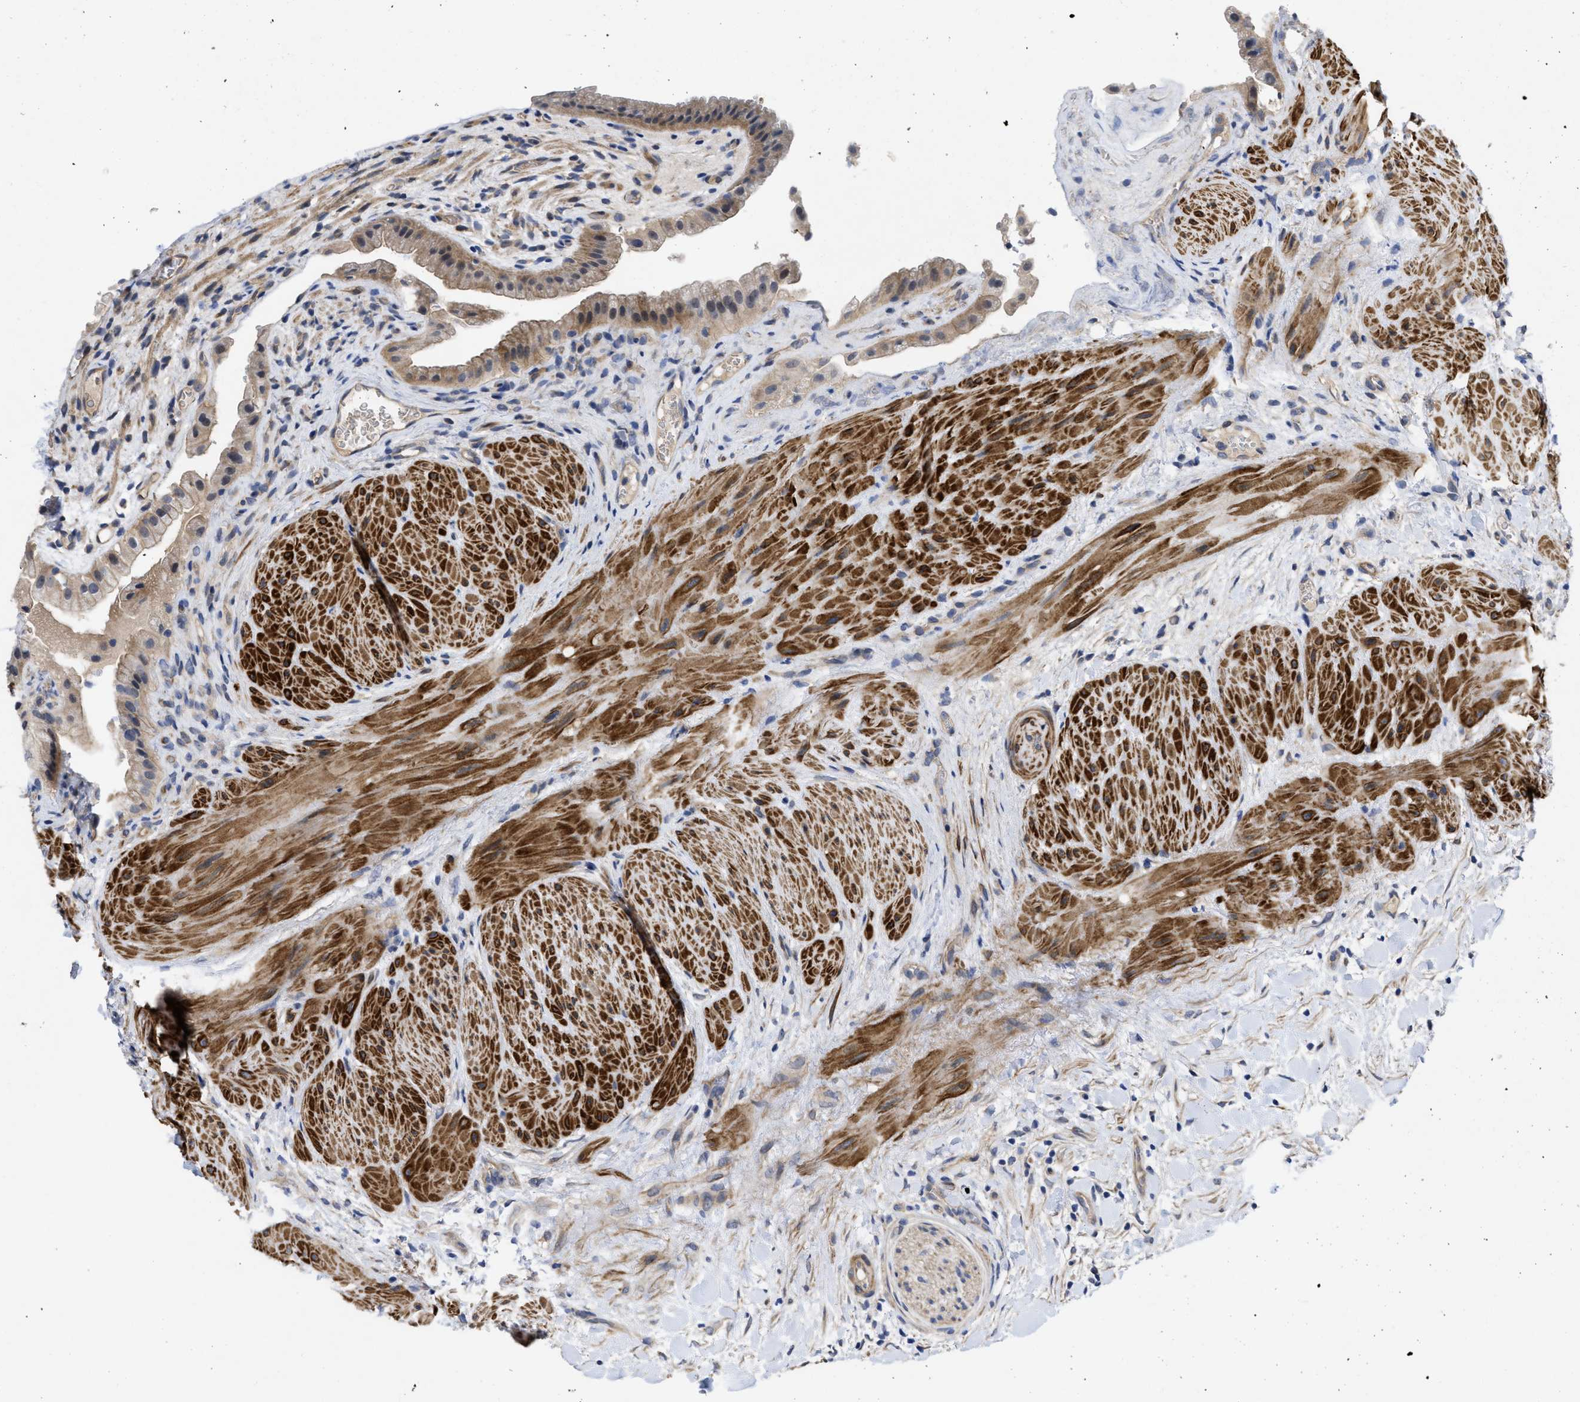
{"staining": {"intensity": "weak", "quantity": ">75%", "location": "cytoplasmic/membranous"}, "tissue": "gallbladder", "cell_type": "Glandular cells", "image_type": "normal", "snomed": [{"axis": "morphology", "description": "Normal tissue, NOS"}, {"axis": "topography", "description": "Gallbladder"}], "caption": "Approximately >75% of glandular cells in normal gallbladder display weak cytoplasmic/membranous protein staining as visualized by brown immunohistochemical staining.", "gene": "ARHGEF26", "patient": {"sex": "male", "age": 49}}